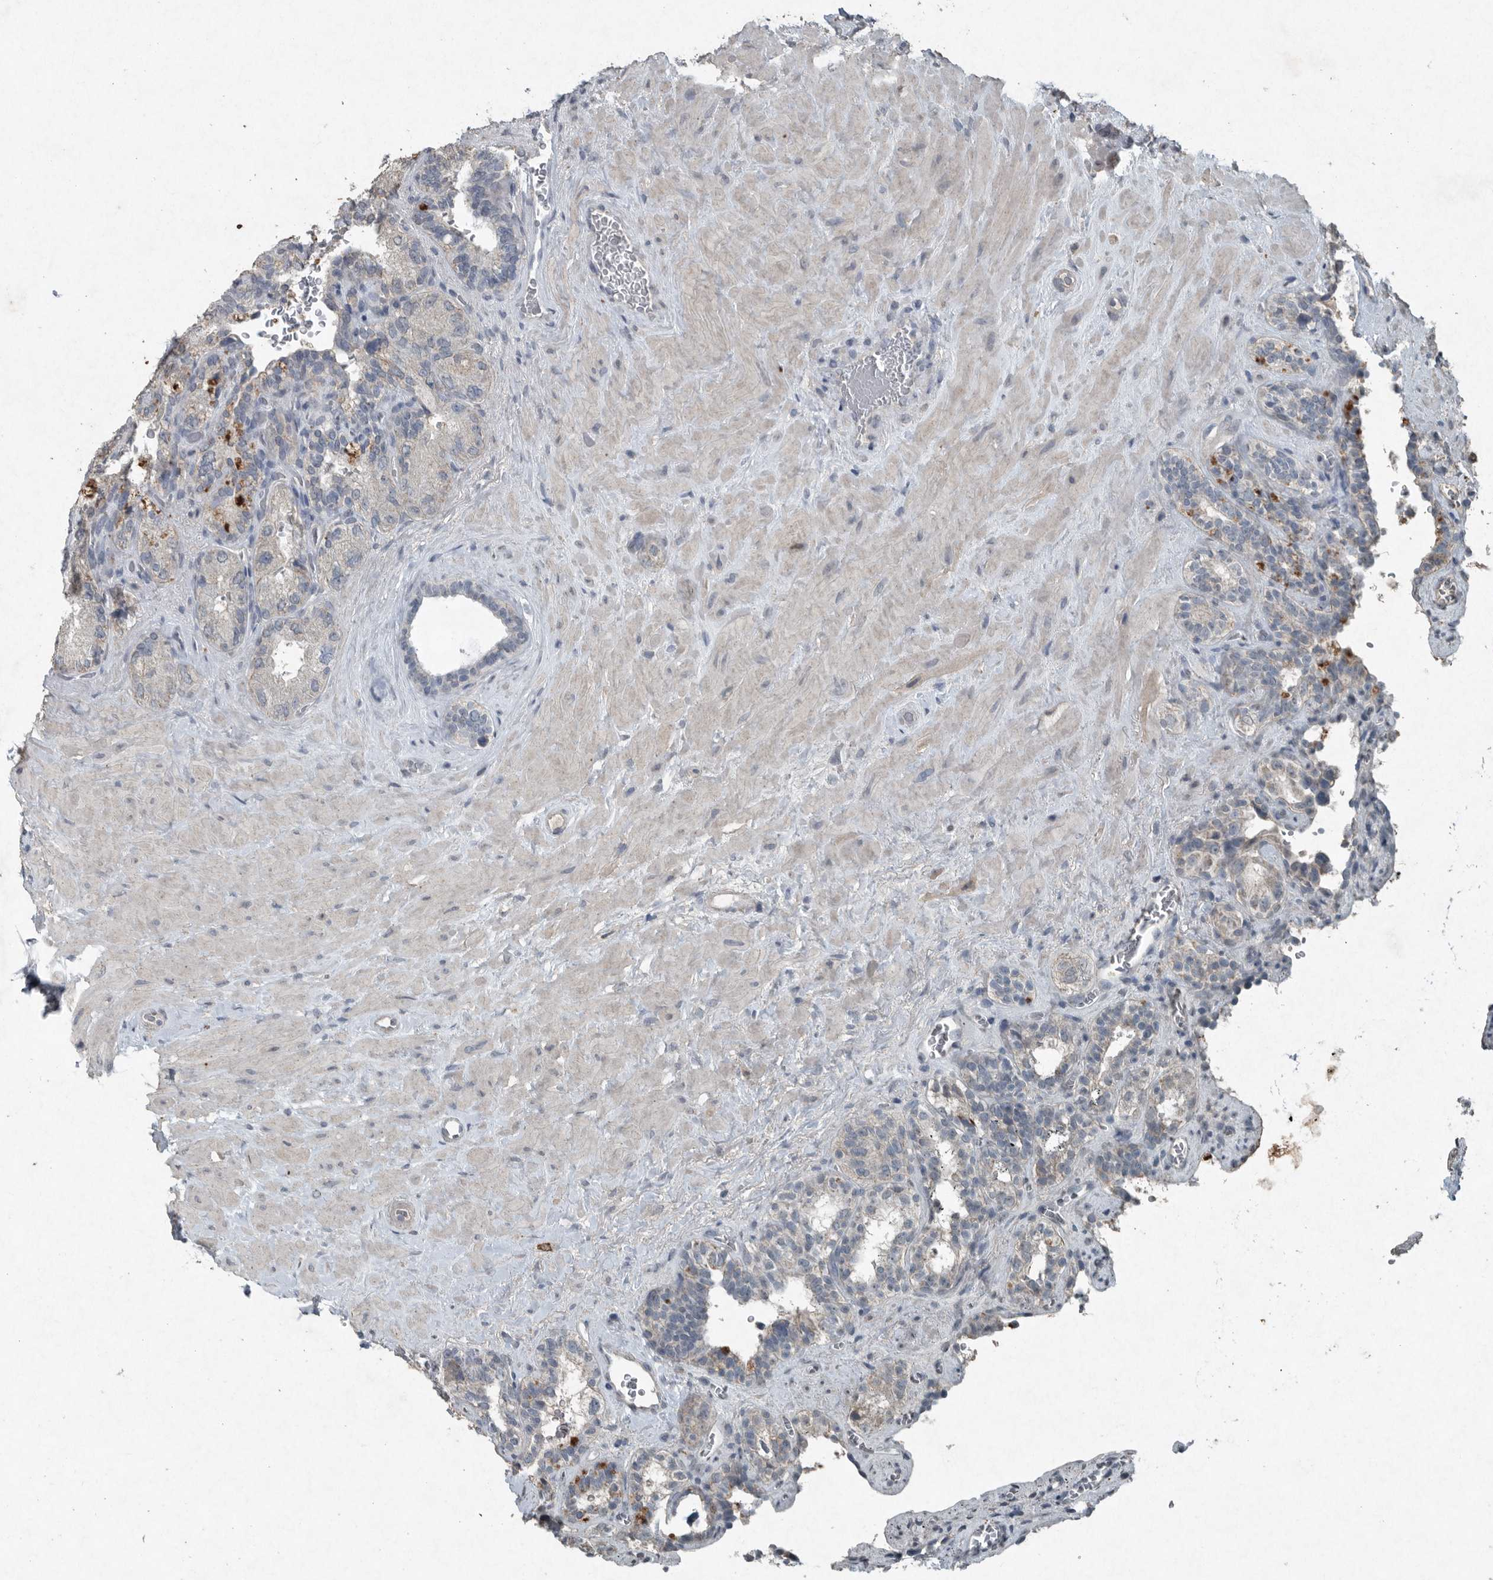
{"staining": {"intensity": "negative", "quantity": "none", "location": "none"}, "tissue": "seminal vesicle", "cell_type": "Glandular cells", "image_type": "normal", "snomed": [{"axis": "morphology", "description": "Normal tissue, NOS"}, {"axis": "topography", "description": "Prostate"}, {"axis": "topography", "description": "Seminal veicle"}], "caption": "Protein analysis of benign seminal vesicle demonstrates no significant positivity in glandular cells.", "gene": "IL20", "patient": {"sex": "male", "age": 67}}